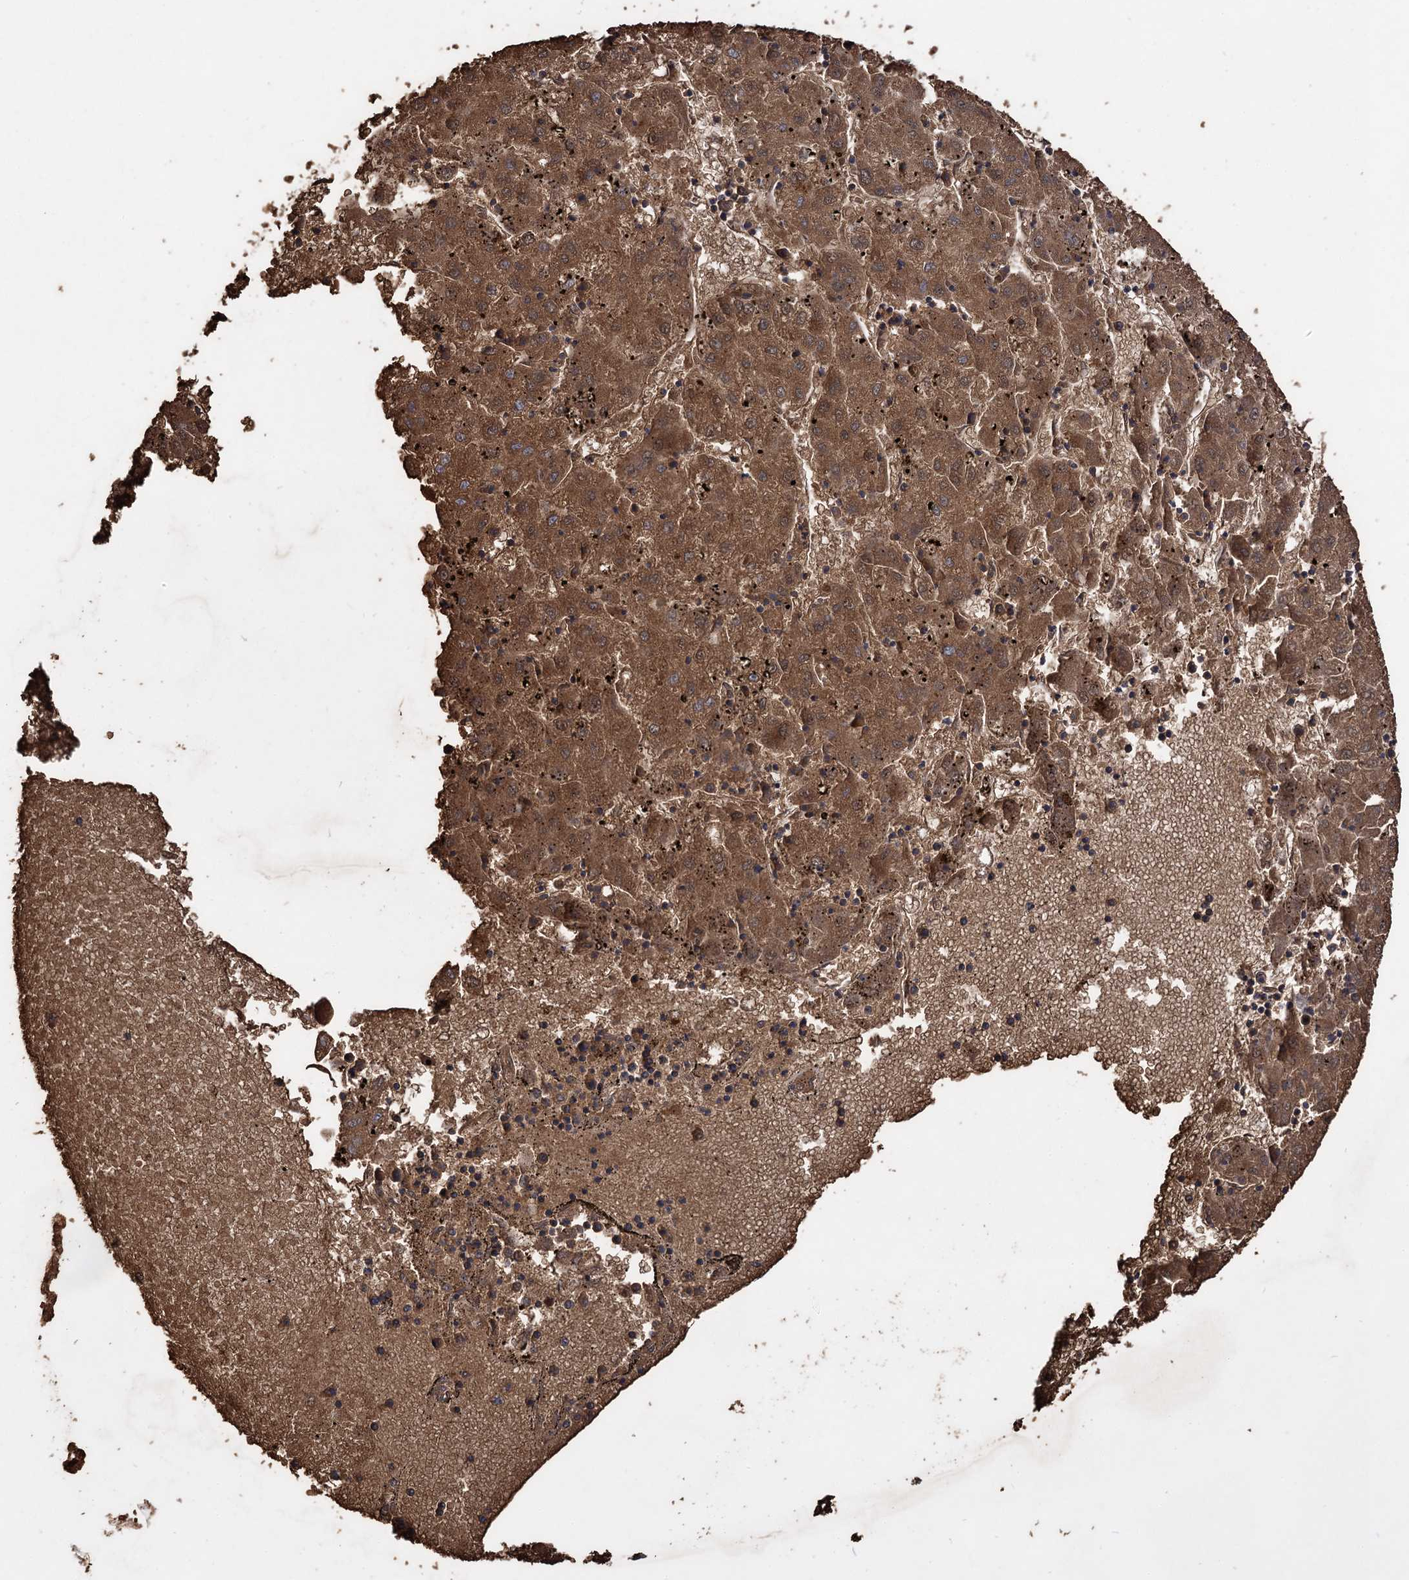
{"staining": {"intensity": "strong", "quantity": ">75%", "location": "cytoplasmic/membranous"}, "tissue": "liver cancer", "cell_type": "Tumor cells", "image_type": "cancer", "snomed": [{"axis": "morphology", "description": "Carcinoma, Hepatocellular, NOS"}, {"axis": "topography", "description": "Liver"}], "caption": "The image exhibits immunohistochemical staining of liver hepatocellular carcinoma. There is strong cytoplasmic/membranous expression is seen in approximately >75% of tumor cells.", "gene": "USP50", "patient": {"sex": "male", "age": 72}}